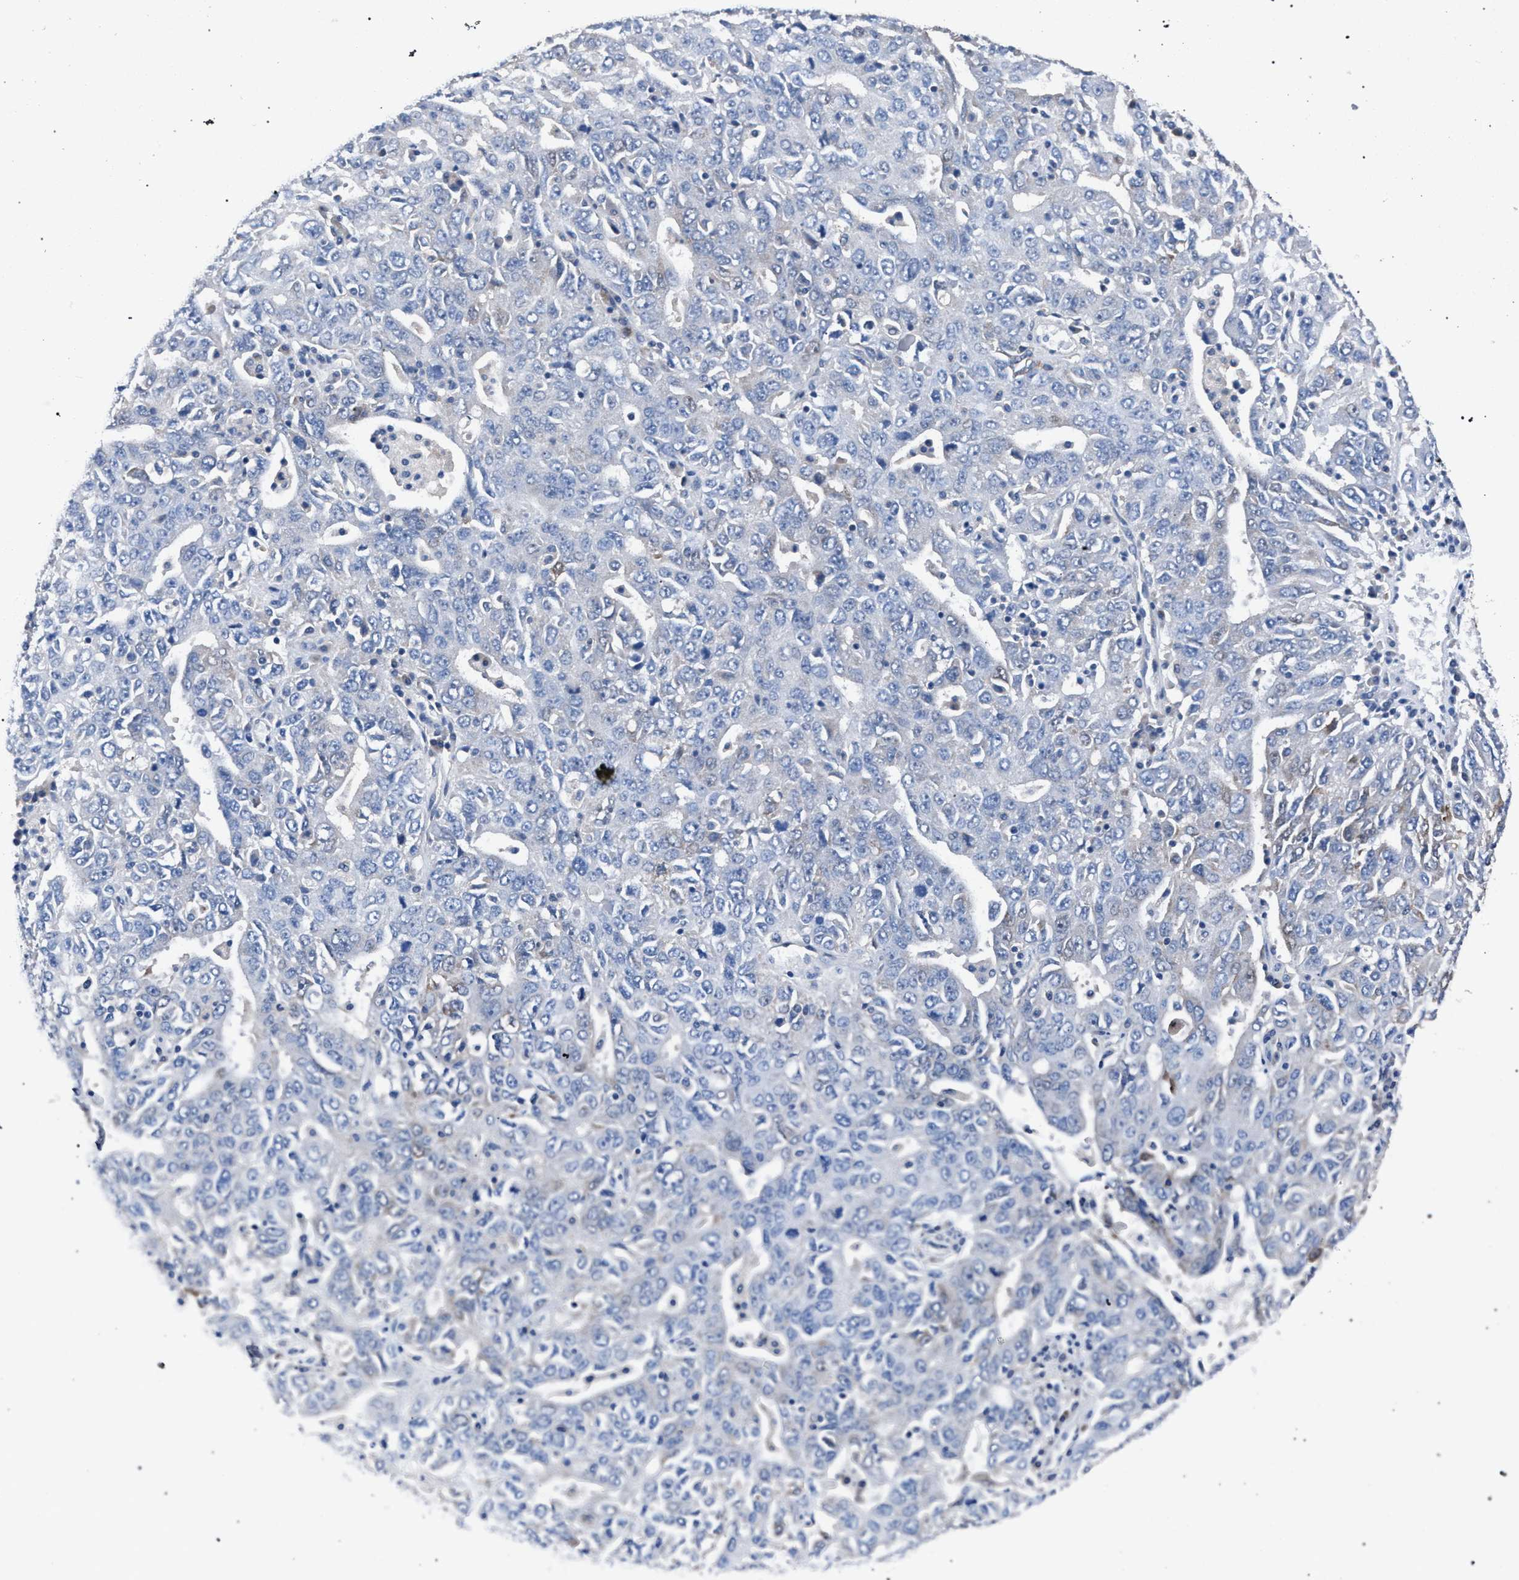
{"staining": {"intensity": "negative", "quantity": "none", "location": "none"}, "tissue": "ovarian cancer", "cell_type": "Tumor cells", "image_type": "cancer", "snomed": [{"axis": "morphology", "description": "Carcinoma, endometroid"}, {"axis": "topography", "description": "Ovary"}], "caption": "This is a histopathology image of immunohistochemistry staining of endometroid carcinoma (ovarian), which shows no expression in tumor cells.", "gene": "CRYZ", "patient": {"sex": "female", "age": 62}}